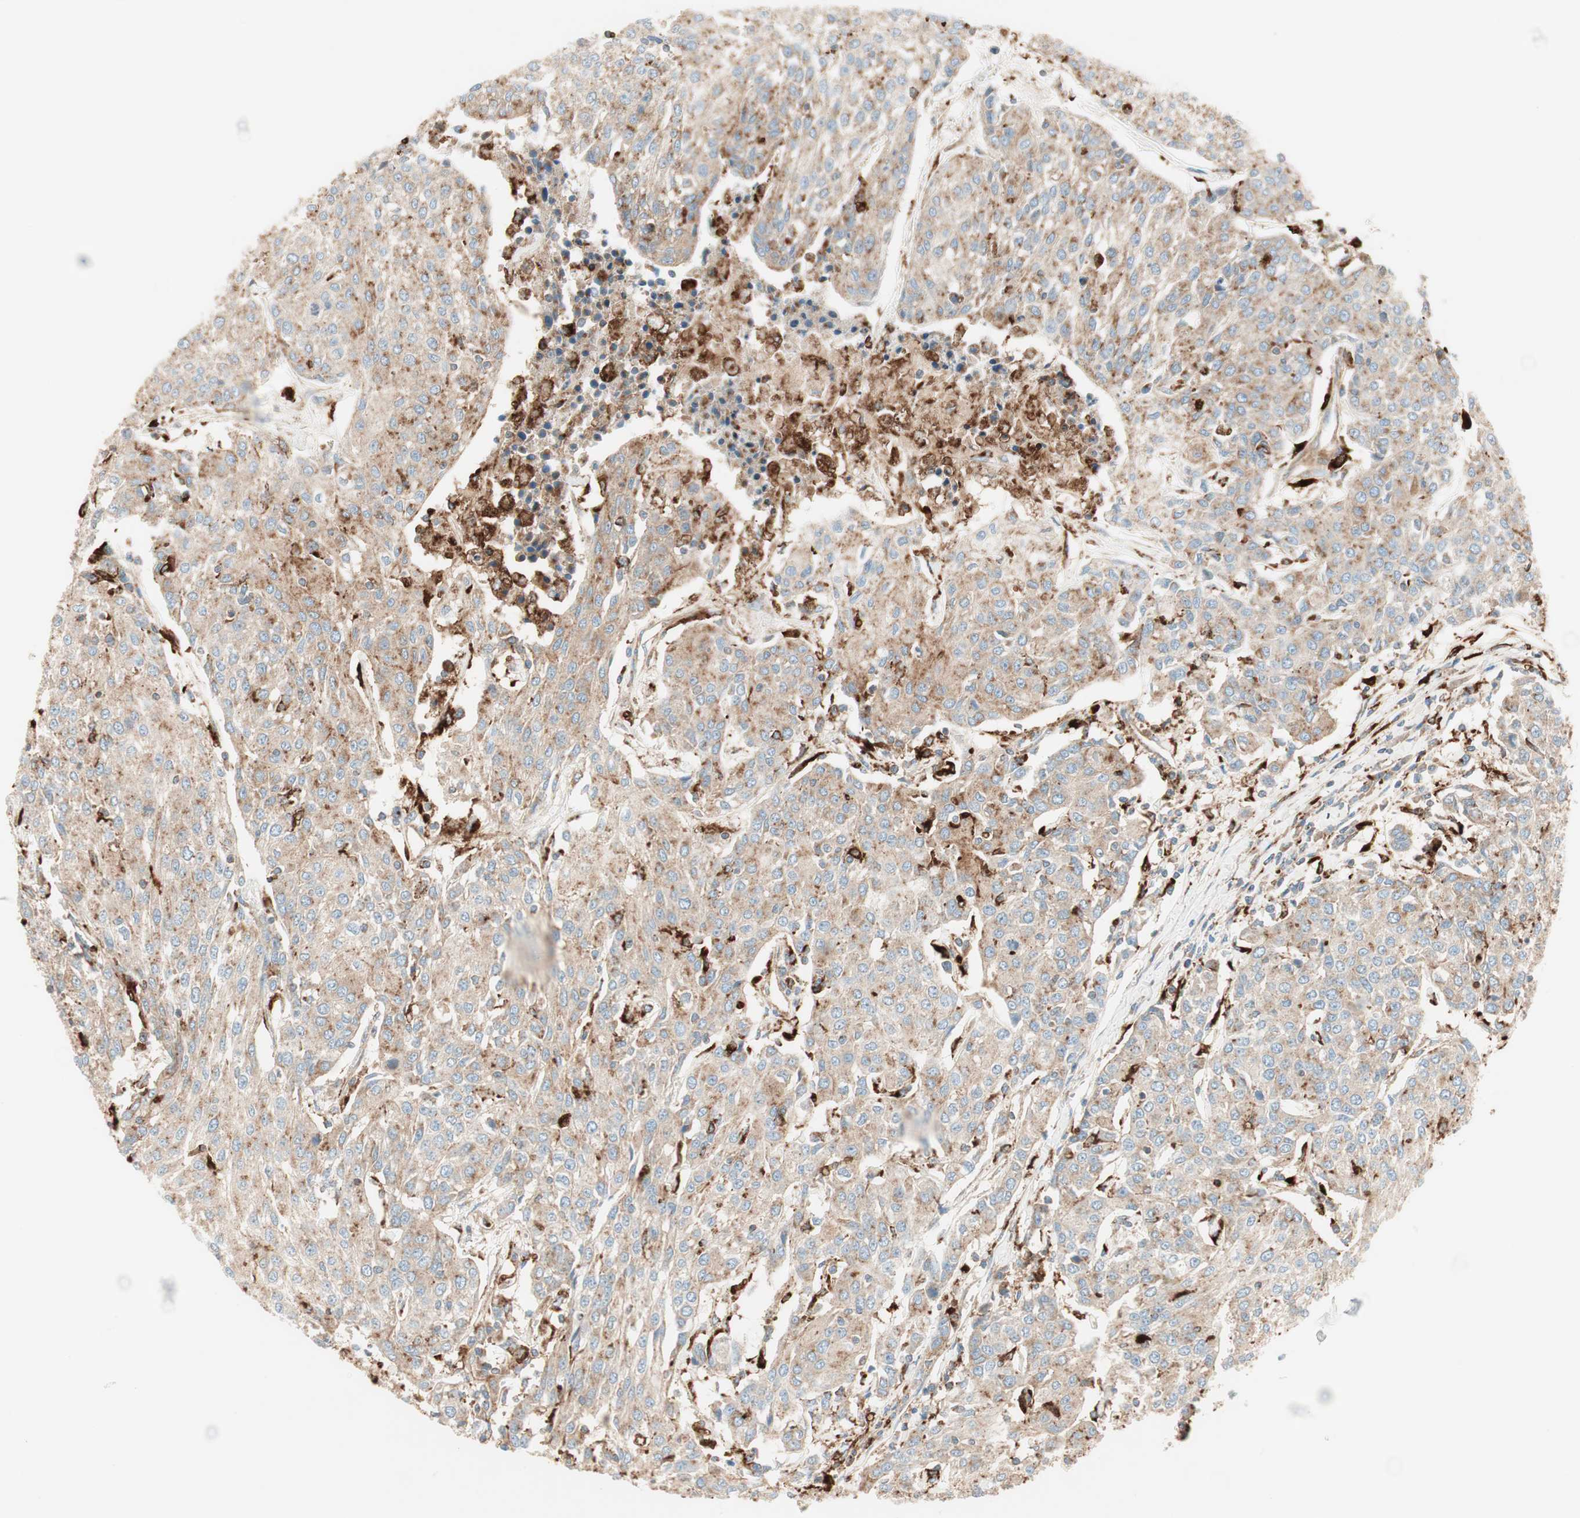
{"staining": {"intensity": "weak", "quantity": ">75%", "location": "cytoplasmic/membranous"}, "tissue": "urothelial cancer", "cell_type": "Tumor cells", "image_type": "cancer", "snomed": [{"axis": "morphology", "description": "Urothelial carcinoma, High grade"}, {"axis": "topography", "description": "Urinary bladder"}], "caption": "Urothelial cancer was stained to show a protein in brown. There is low levels of weak cytoplasmic/membranous positivity in approximately >75% of tumor cells. Nuclei are stained in blue.", "gene": "ATP6V1G1", "patient": {"sex": "female", "age": 85}}